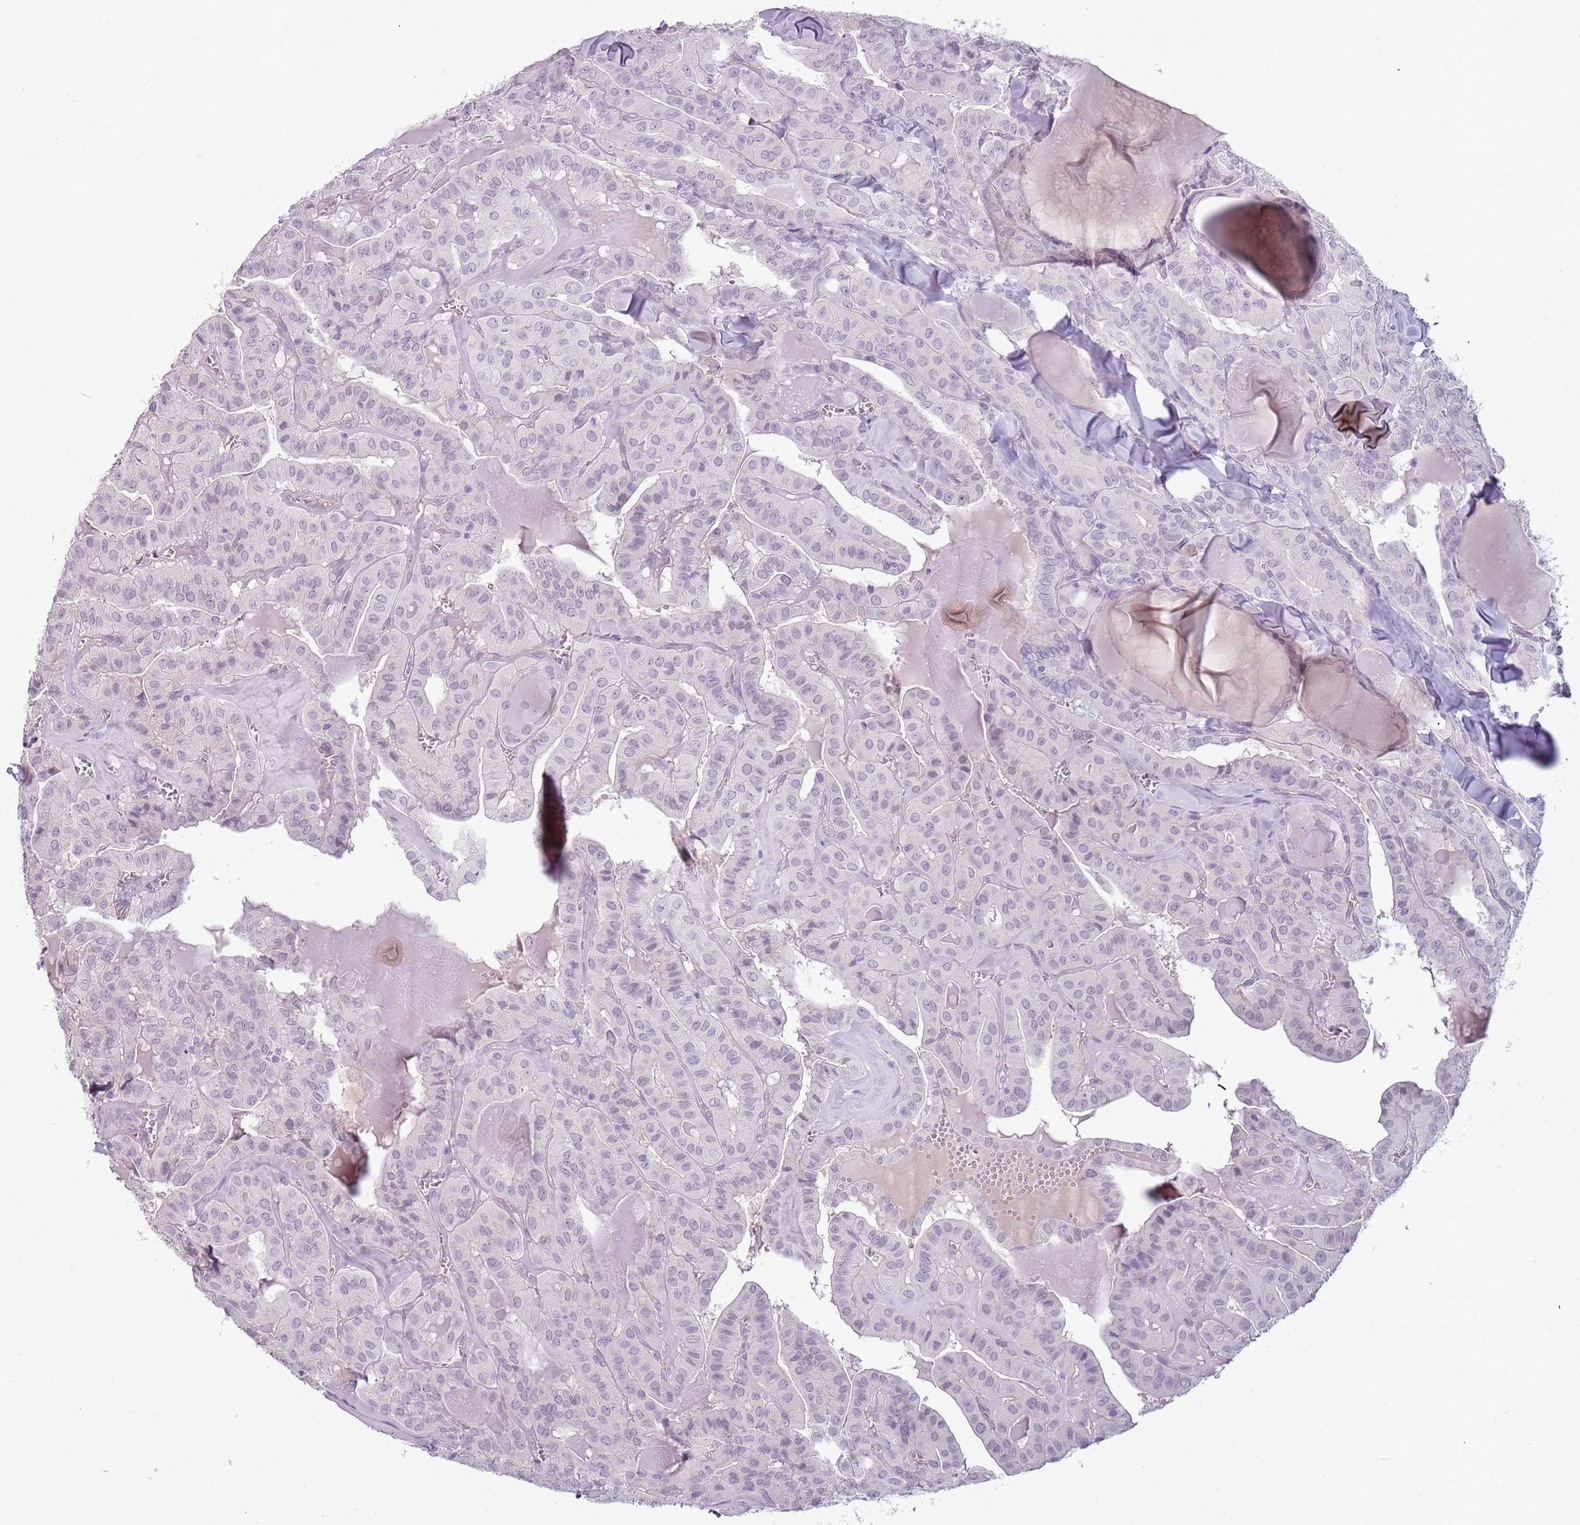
{"staining": {"intensity": "negative", "quantity": "none", "location": "none"}, "tissue": "thyroid cancer", "cell_type": "Tumor cells", "image_type": "cancer", "snomed": [{"axis": "morphology", "description": "Papillary adenocarcinoma, NOS"}, {"axis": "topography", "description": "Thyroid gland"}], "caption": "Immunohistochemistry (IHC) image of thyroid cancer (papillary adenocarcinoma) stained for a protein (brown), which exhibits no expression in tumor cells.", "gene": "RFX2", "patient": {"sex": "male", "age": 52}}